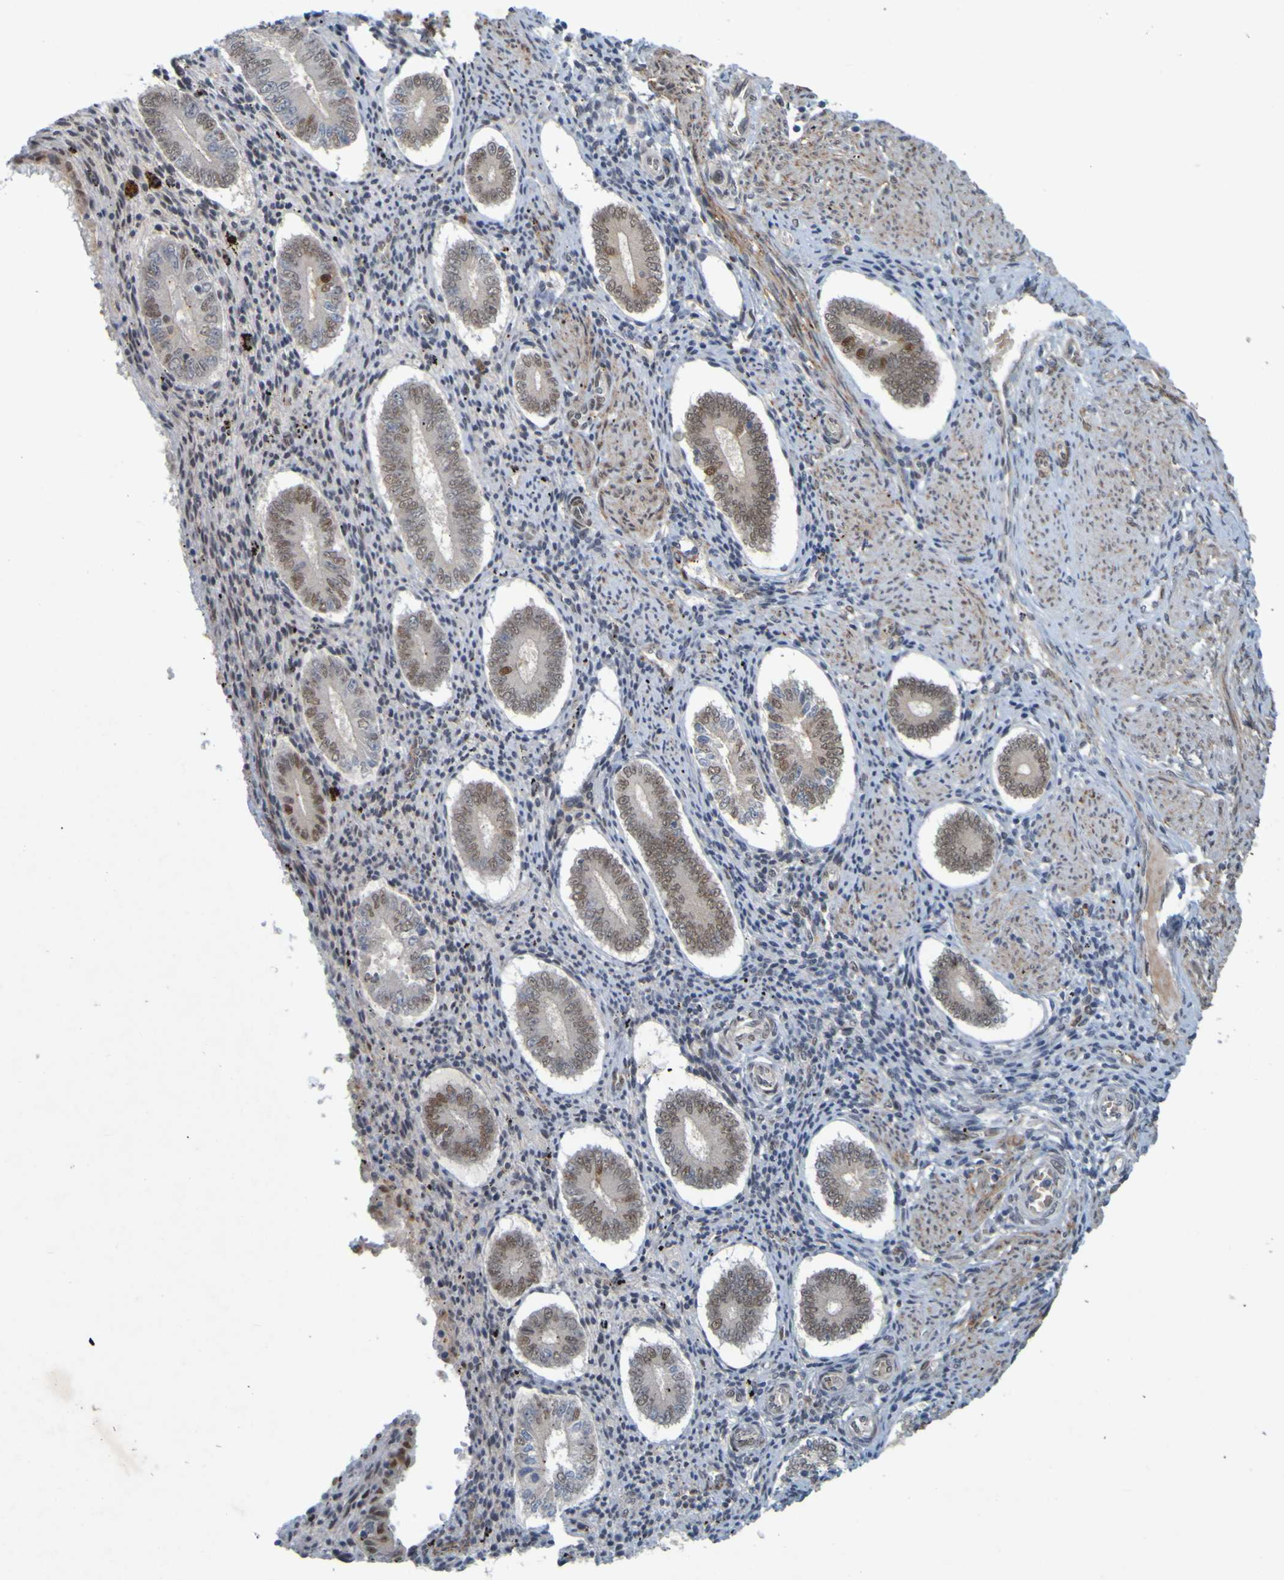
{"staining": {"intensity": "weak", "quantity": "<25%", "location": "nuclear"}, "tissue": "endometrium", "cell_type": "Cells in endometrial stroma", "image_type": "normal", "snomed": [{"axis": "morphology", "description": "Normal tissue, NOS"}, {"axis": "topography", "description": "Endometrium"}], "caption": "Immunohistochemistry (IHC) of benign human endometrium shows no positivity in cells in endometrial stroma.", "gene": "MCPH1", "patient": {"sex": "female", "age": 42}}